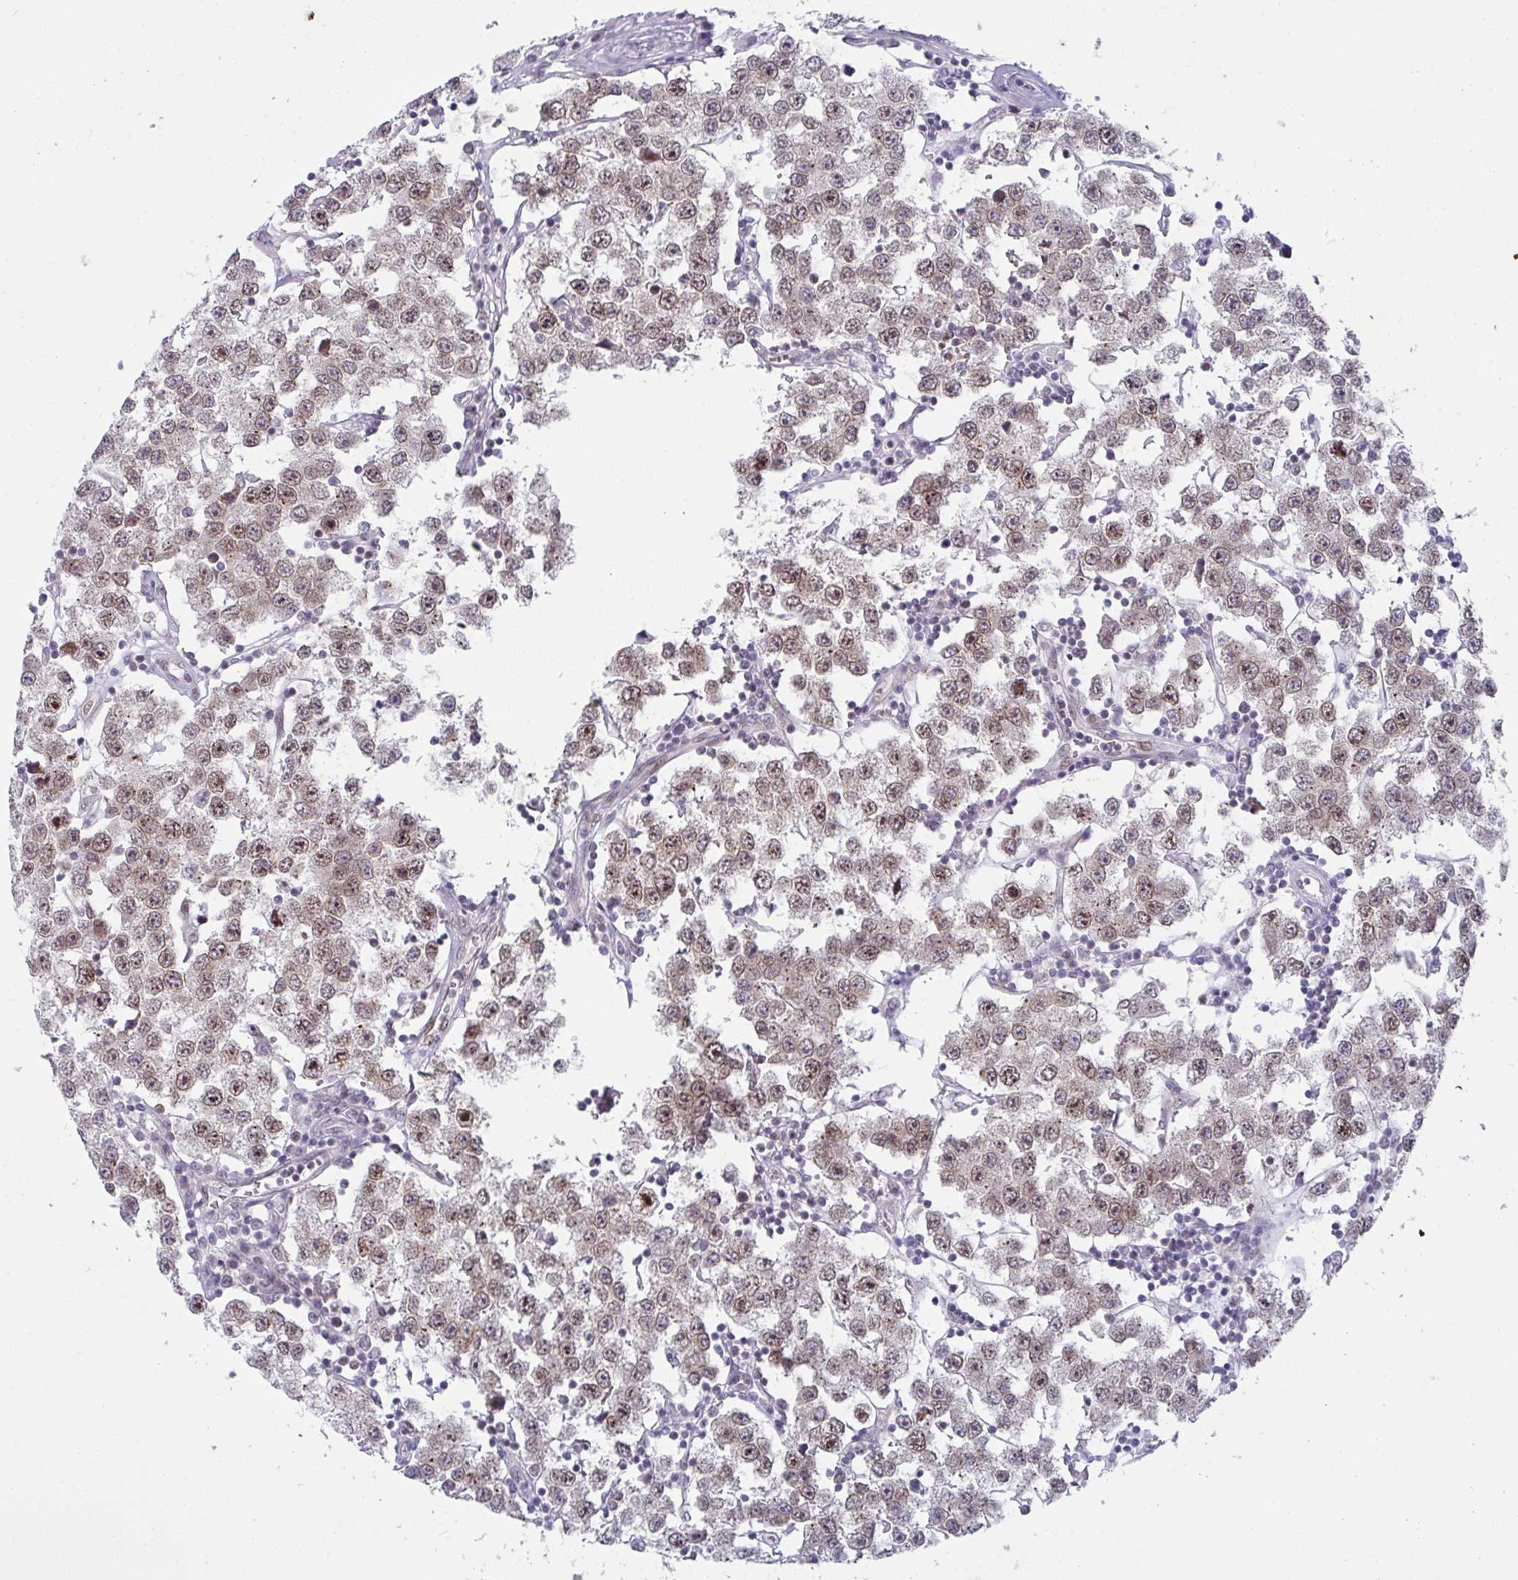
{"staining": {"intensity": "moderate", "quantity": ">75%", "location": "nuclear"}, "tissue": "testis cancer", "cell_type": "Tumor cells", "image_type": "cancer", "snomed": [{"axis": "morphology", "description": "Seminoma, NOS"}, {"axis": "topography", "description": "Testis"}], "caption": "Immunohistochemical staining of seminoma (testis) demonstrates medium levels of moderate nuclear expression in about >75% of tumor cells.", "gene": "RBM18", "patient": {"sex": "male", "age": 34}}